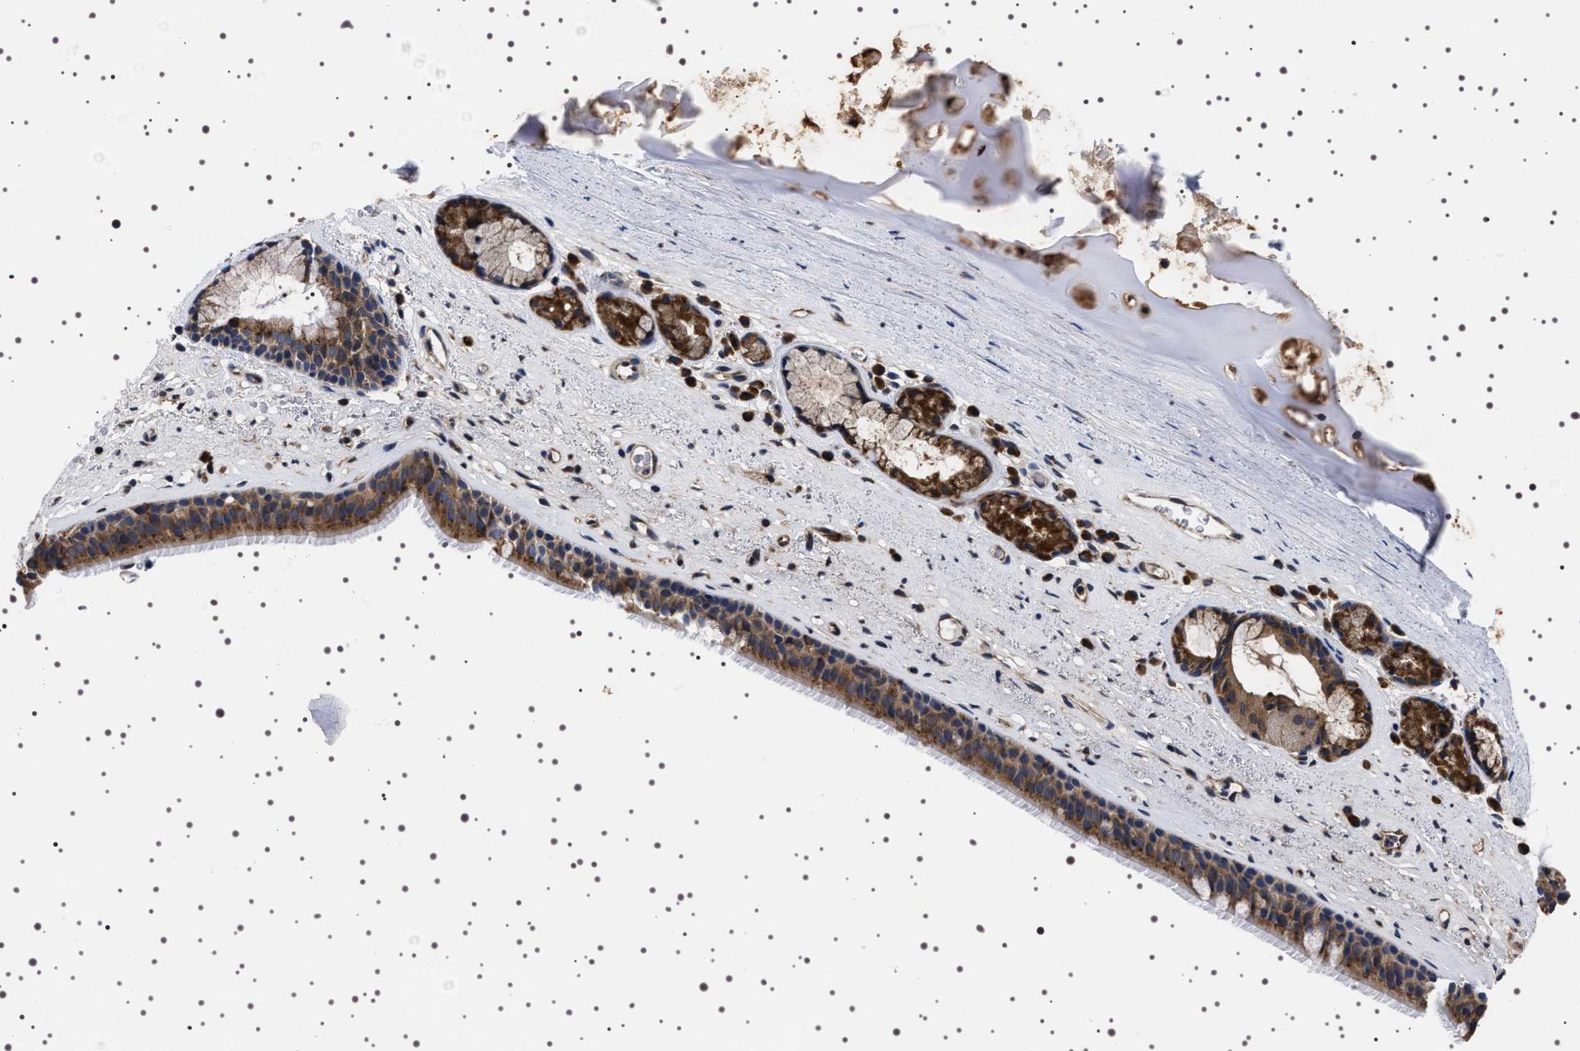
{"staining": {"intensity": "strong", "quantity": ">75%", "location": "cytoplasmic/membranous"}, "tissue": "bronchus", "cell_type": "Respiratory epithelial cells", "image_type": "normal", "snomed": [{"axis": "morphology", "description": "Normal tissue, NOS"}, {"axis": "topography", "description": "Cartilage tissue"}], "caption": "Protein staining of benign bronchus shows strong cytoplasmic/membranous staining in about >75% of respiratory epithelial cells.", "gene": "DARS1", "patient": {"sex": "female", "age": 63}}